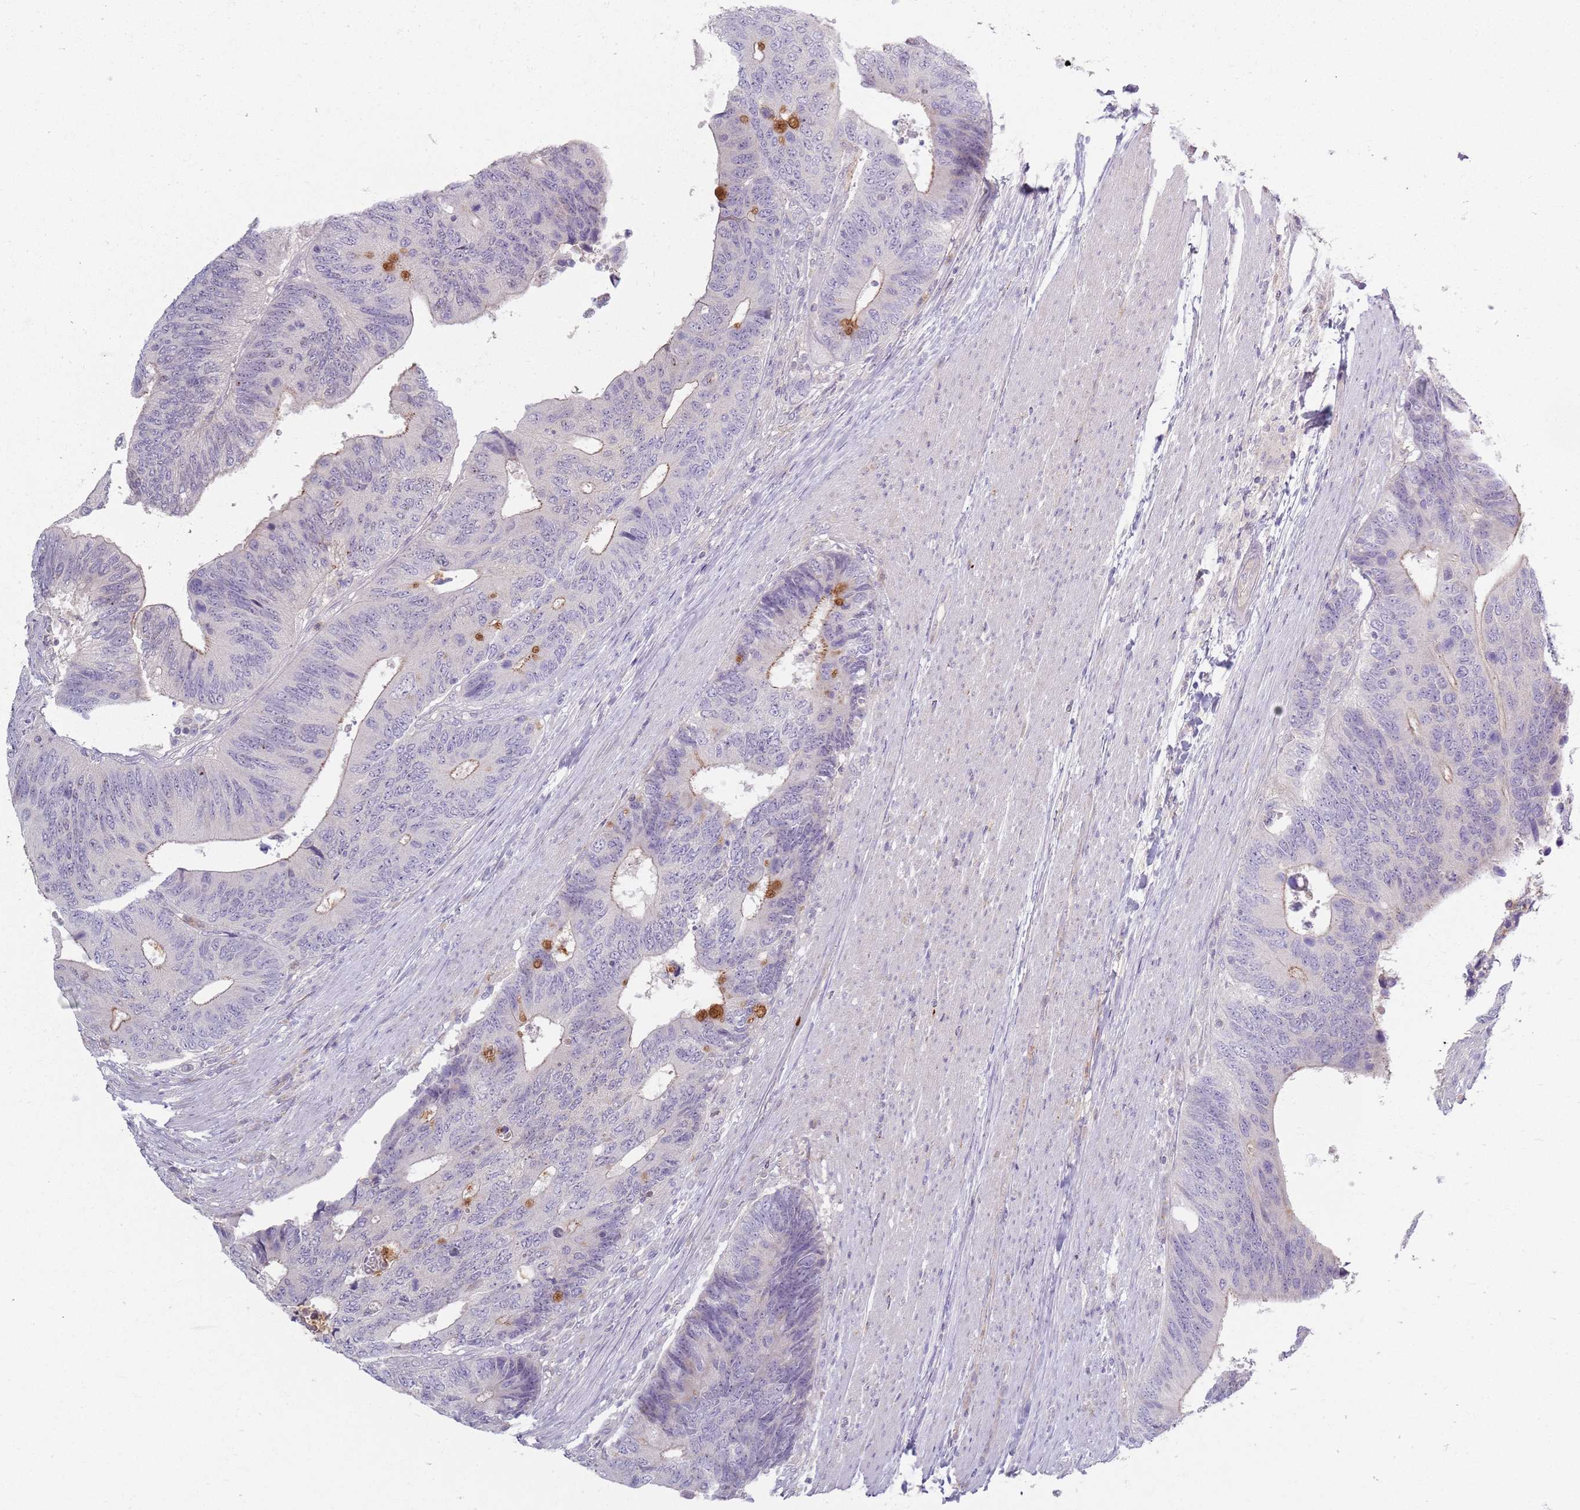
{"staining": {"intensity": "strong", "quantity": "<25%", "location": "cytoplasmic/membranous"}, "tissue": "colorectal cancer", "cell_type": "Tumor cells", "image_type": "cancer", "snomed": [{"axis": "morphology", "description": "Adenocarcinoma, NOS"}, {"axis": "topography", "description": "Colon"}], "caption": "Protein staining by immunohistochemistry demonstrates strong cytoplasmic/membranous positivity in approximately <25% of tumor cells in colorectal adenocarcinoma. The staining is performed using DAB brown chromogen to label protein expression. The nuclei are counter-stained blue using hematoxylin.", "gene": "ZDHHC2", "patient": {"sex": "male", "age": 87}}